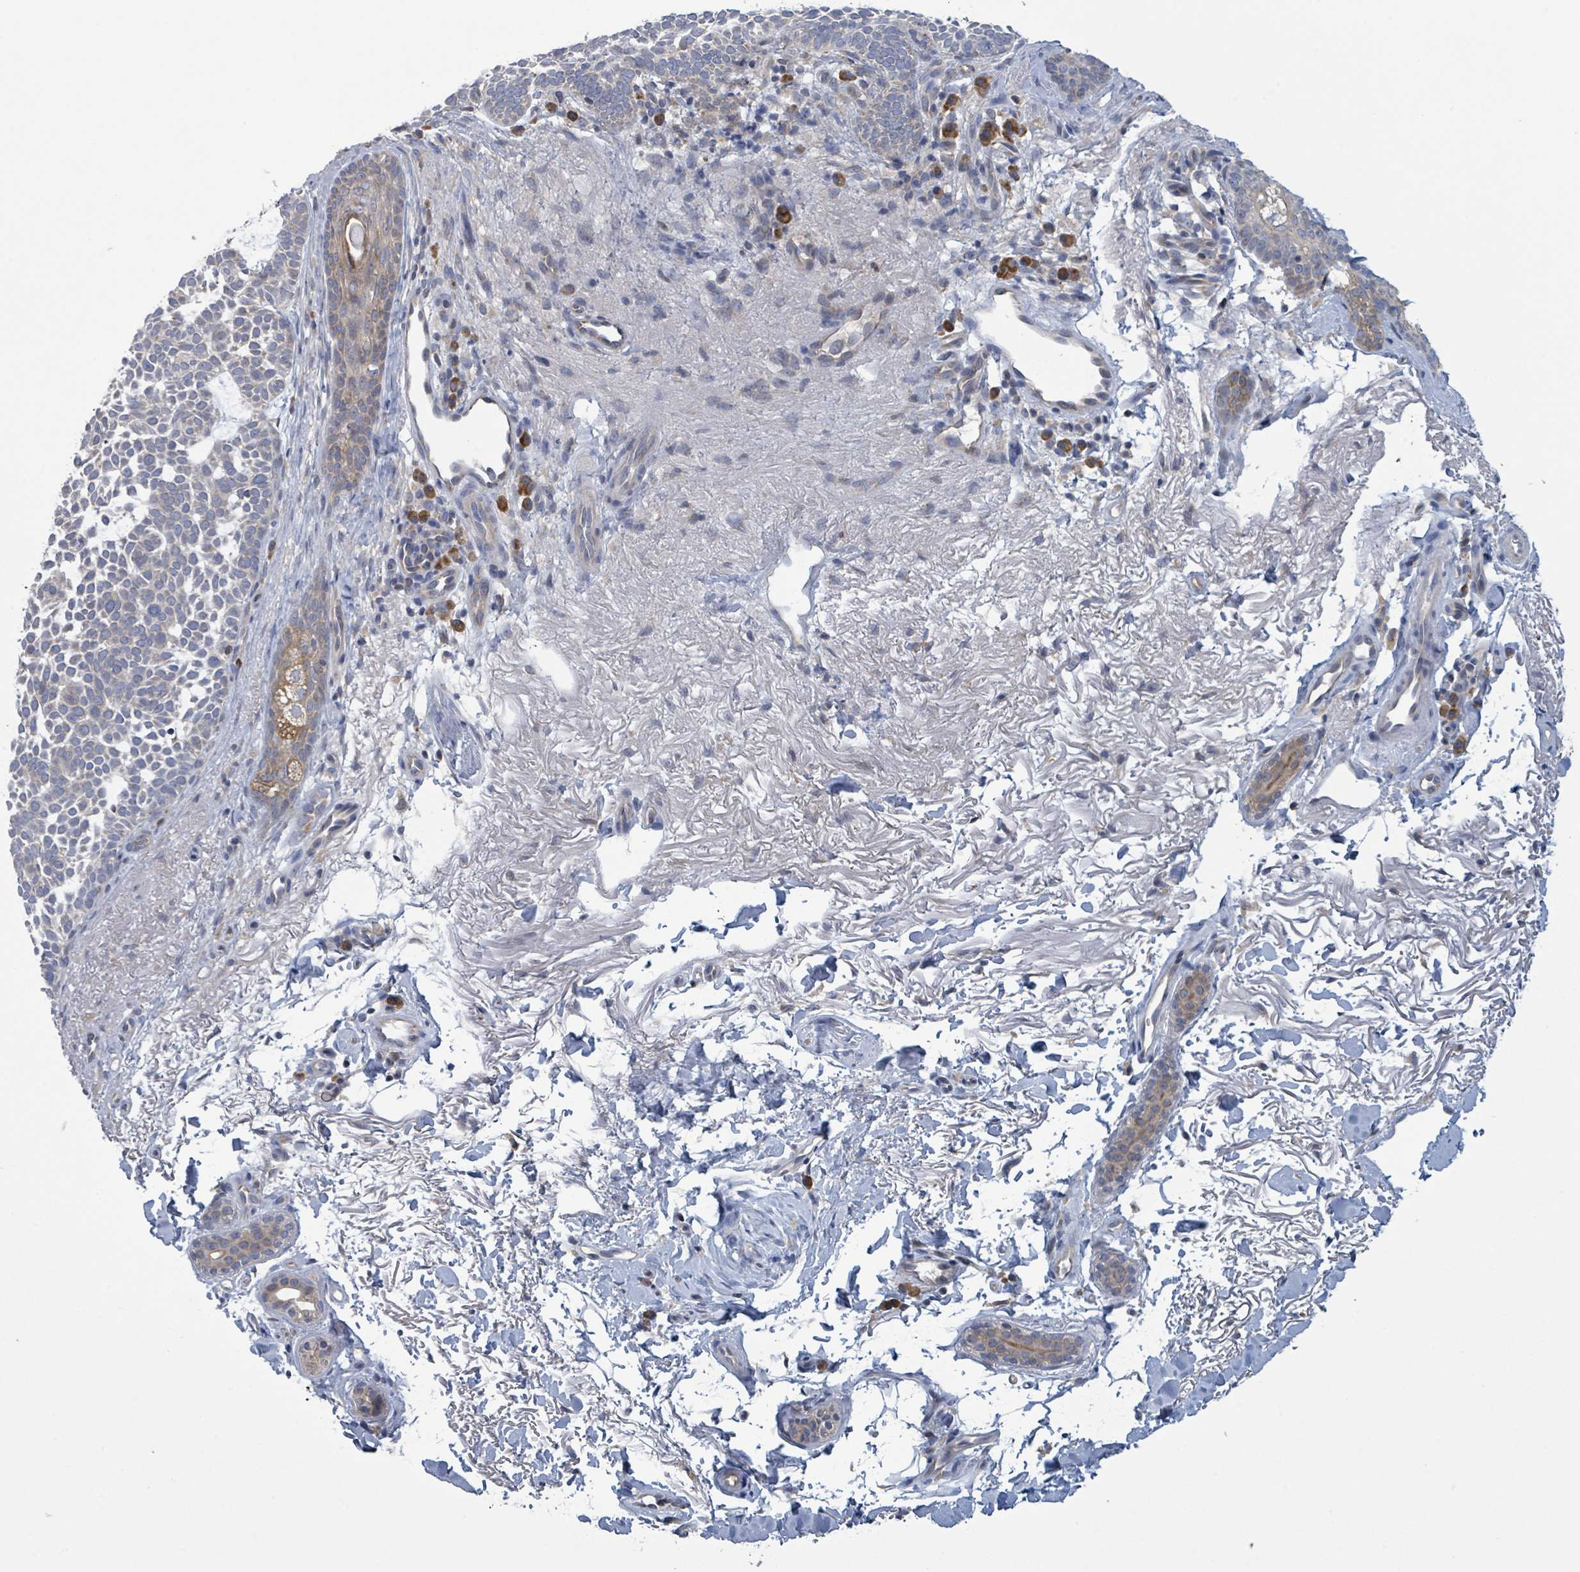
{"staining": {"intensity": "negative", "quantity": "none", "location": "none"}, "tissue": "skin cancer", "cell_type": "Tumor cells", "image_type": "cancer", "snomed": [{"axis": "morphology", "description": "Basal cell carcinoma"}, {"axis": "topography", "description": "Skin"}], "caption": "Immunohistochemistry histopathology image of basal cell carcinoma (skin) stained for a protein (brown), which displays no staining in tumor cells.", "gene": "ATP13A1", "patient": {"sex": "female", "age": 77}}